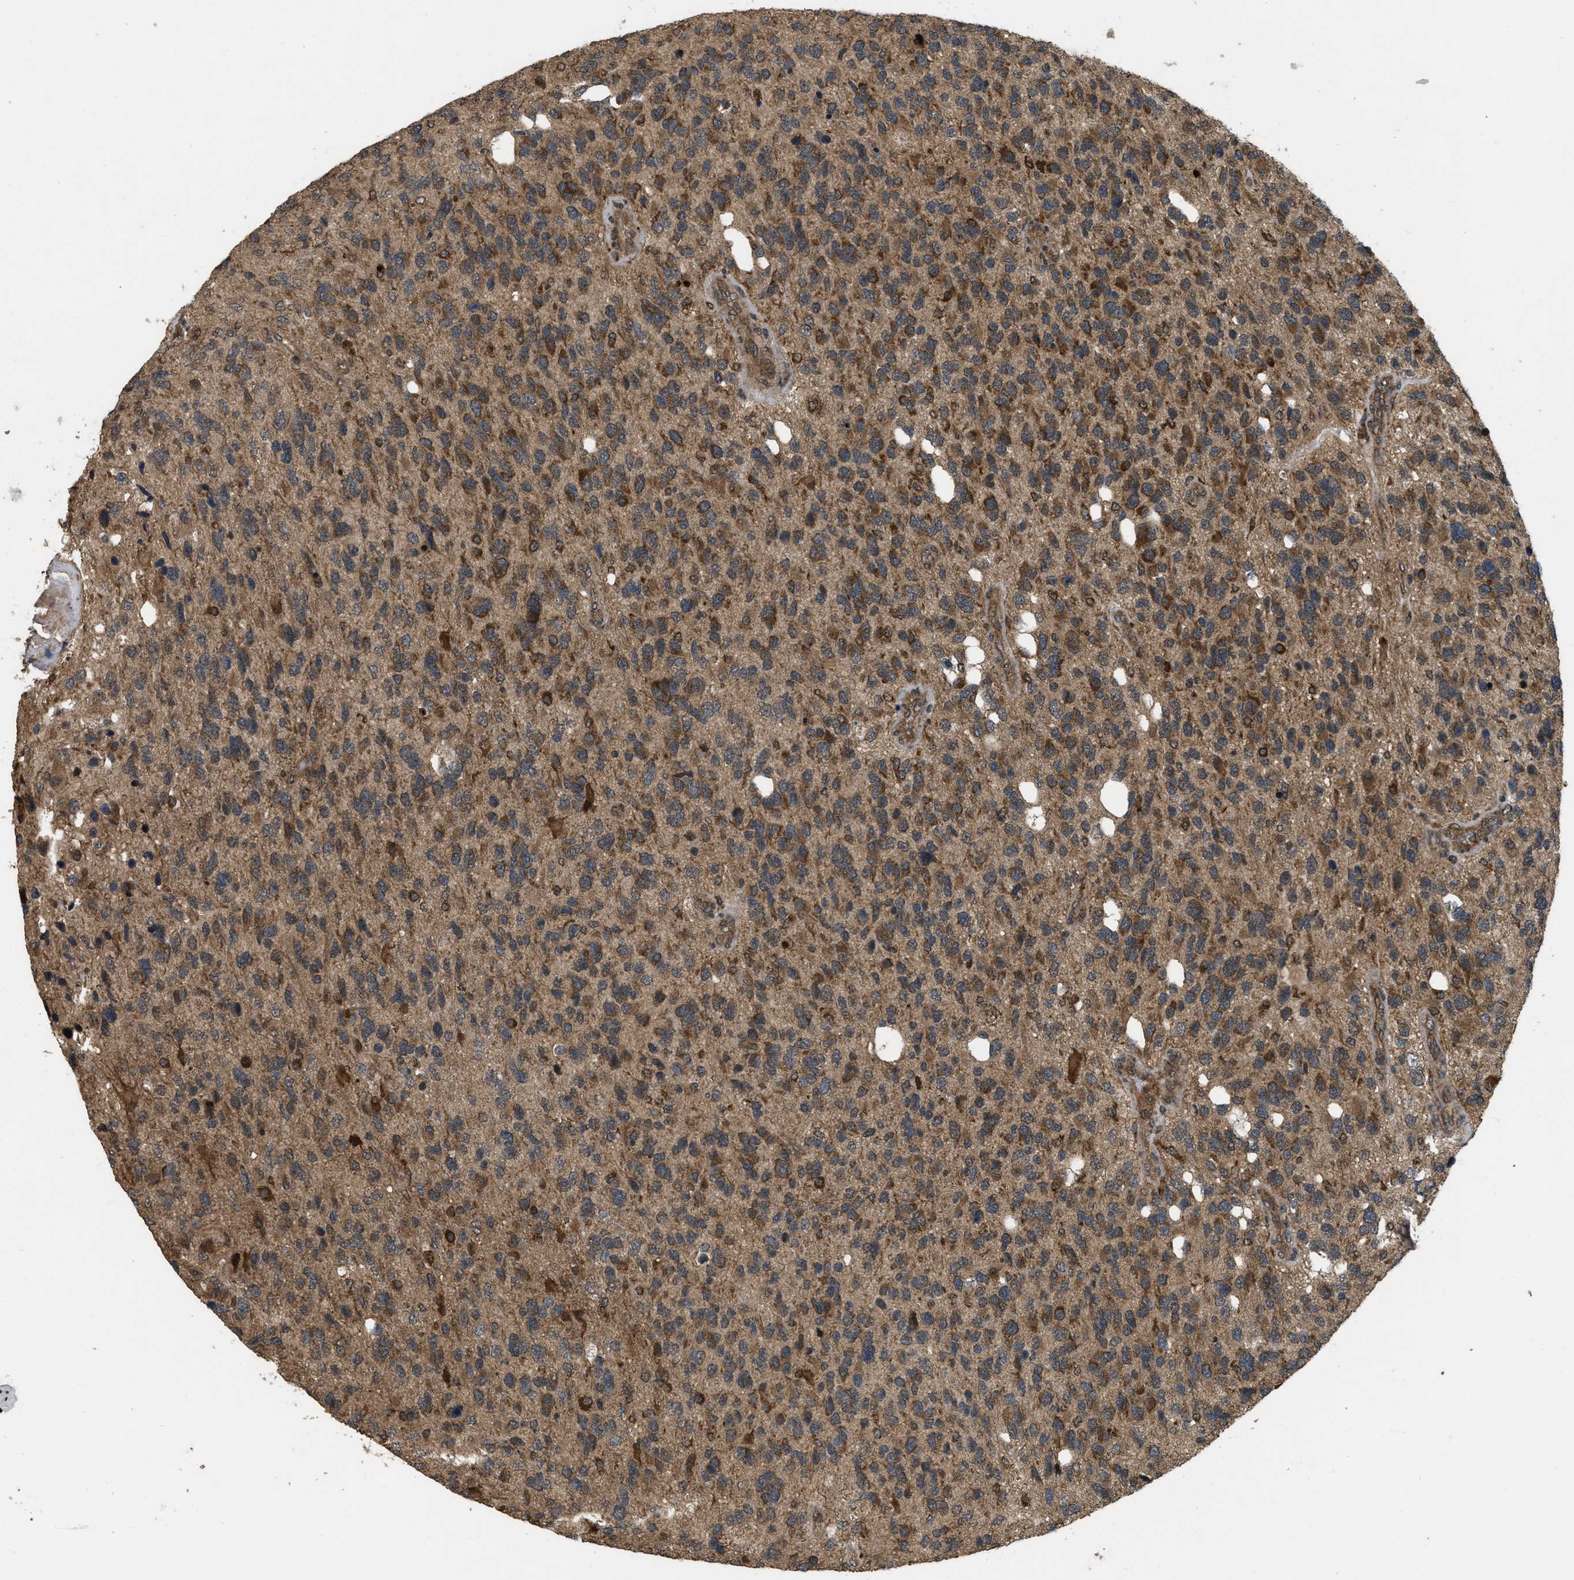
{"staining": {"intensity": "strong", "quantity": ">75%", "location": "cytoplasmic/membranous"}, "tissue": "glioma", "cell_type": "Tumor cells", "image_type": "cancer", "snomed": [{"axis": "morphology", "description": "Glioma, malignant, High grade"}, {"axis": "topography", "description": "Brain"}], "caption": "Immunohistochemical staining of malignant high-grade glioma reveals strong cytoplasmic/membranous protein positivity in about >75% of tumor cells. The staining was performed using DAB to visualize the protein expression in brown, while the nuclei were stained in blue with hematoxylin (Magnification: 20x).", "gene": "SPTLC1", "patient": {"sex": "female", "age": 58}}